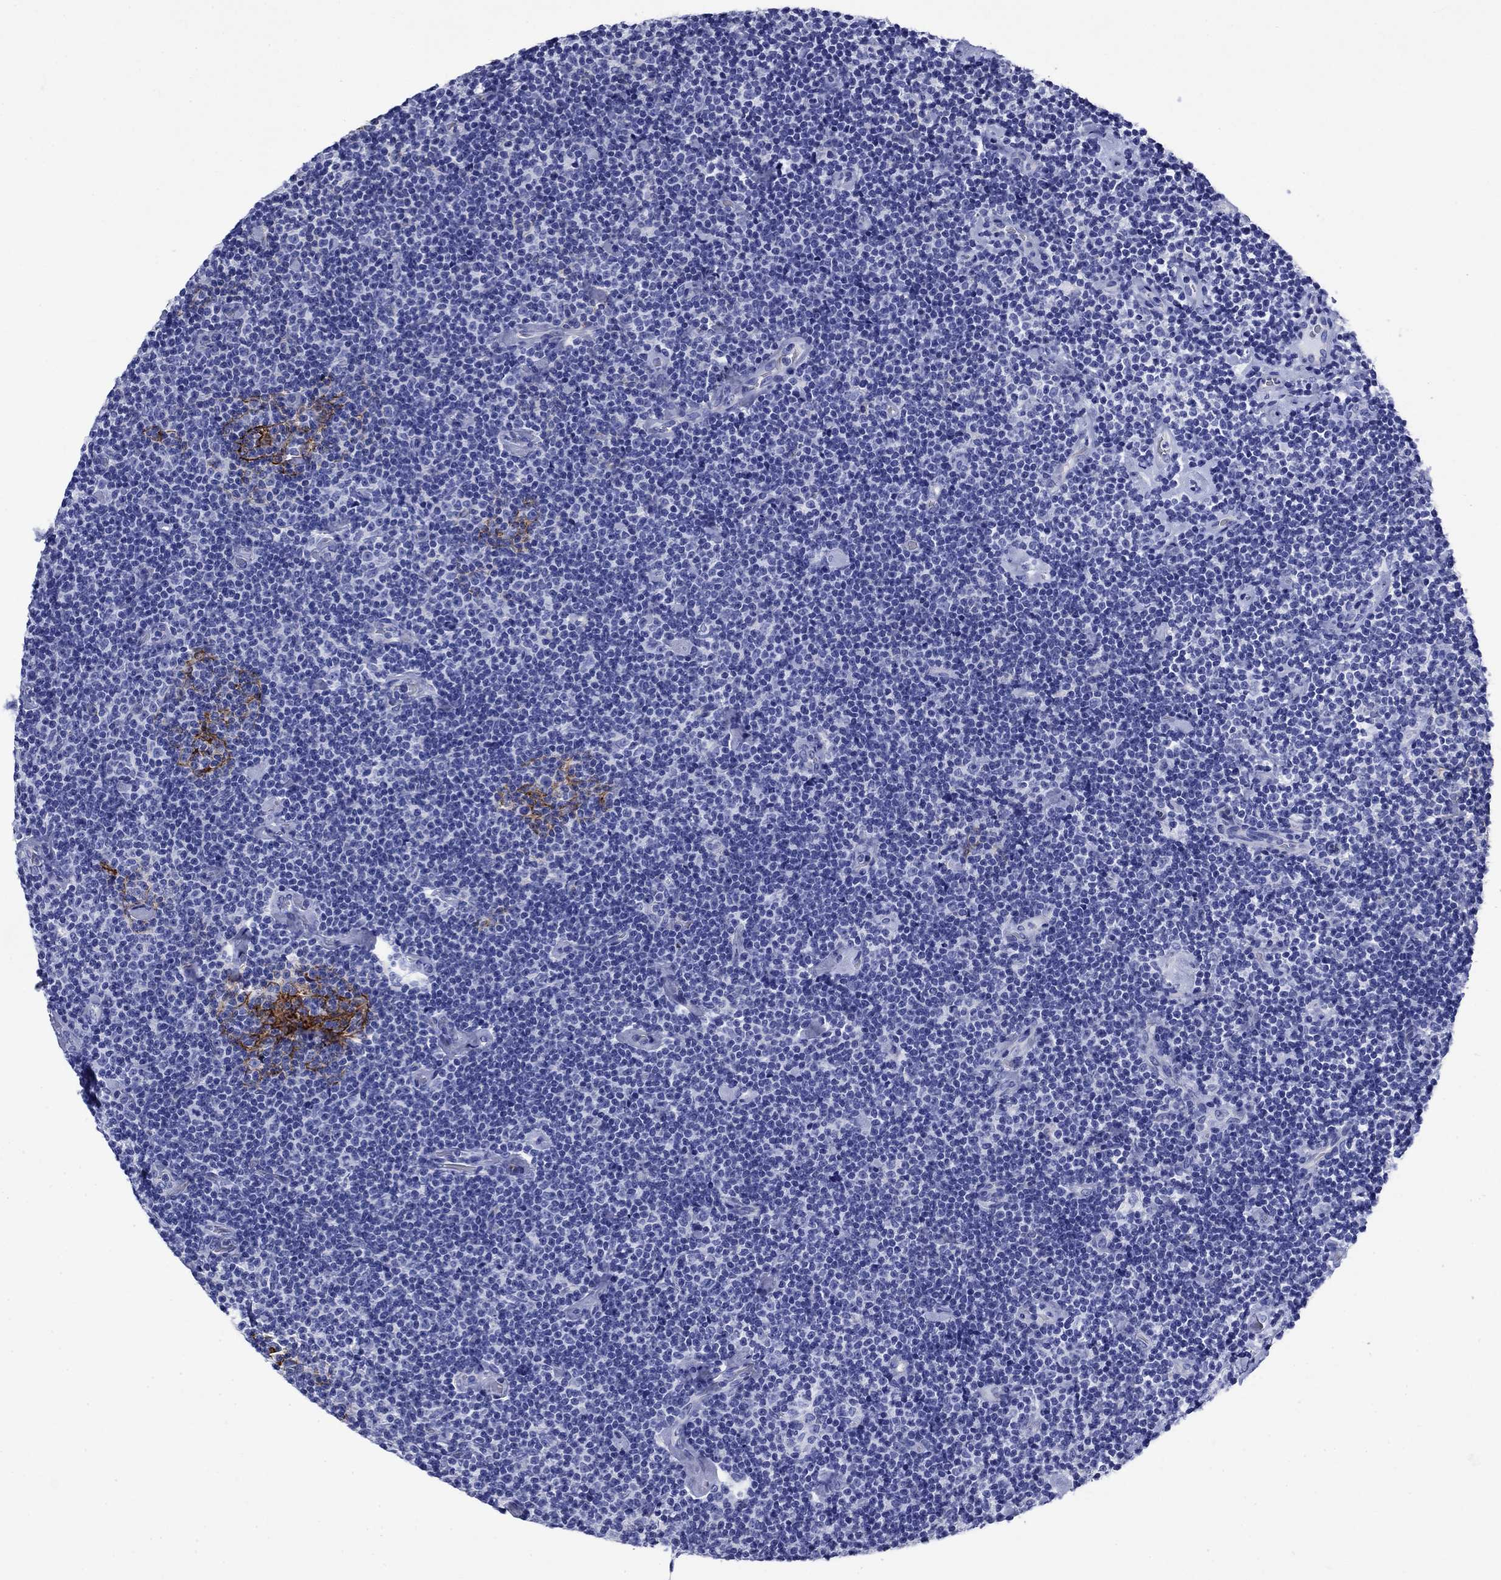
{"staining": {"intensity": "negative", "quantity": "none", "location": "none"}, "tissue": "lymphoma", "cell_type": "Tumor cells", "image_type": "cancer", "snomed": [{"axis": "morphology", "description": "Malignant lymphoma, non-Hodgkin's type, Low grade"}, {"axis": "topography", "description": "Lymph node"}], "caption": "IHC histopathology image of neoplastic tissue: lymphoma stained with DAB (3,3'-diaminobenzidine) exhibits no significant protein positivity in tumor cells.", "gene": "SLC1A2", "patient": {"sex": "male", "age": 81}}